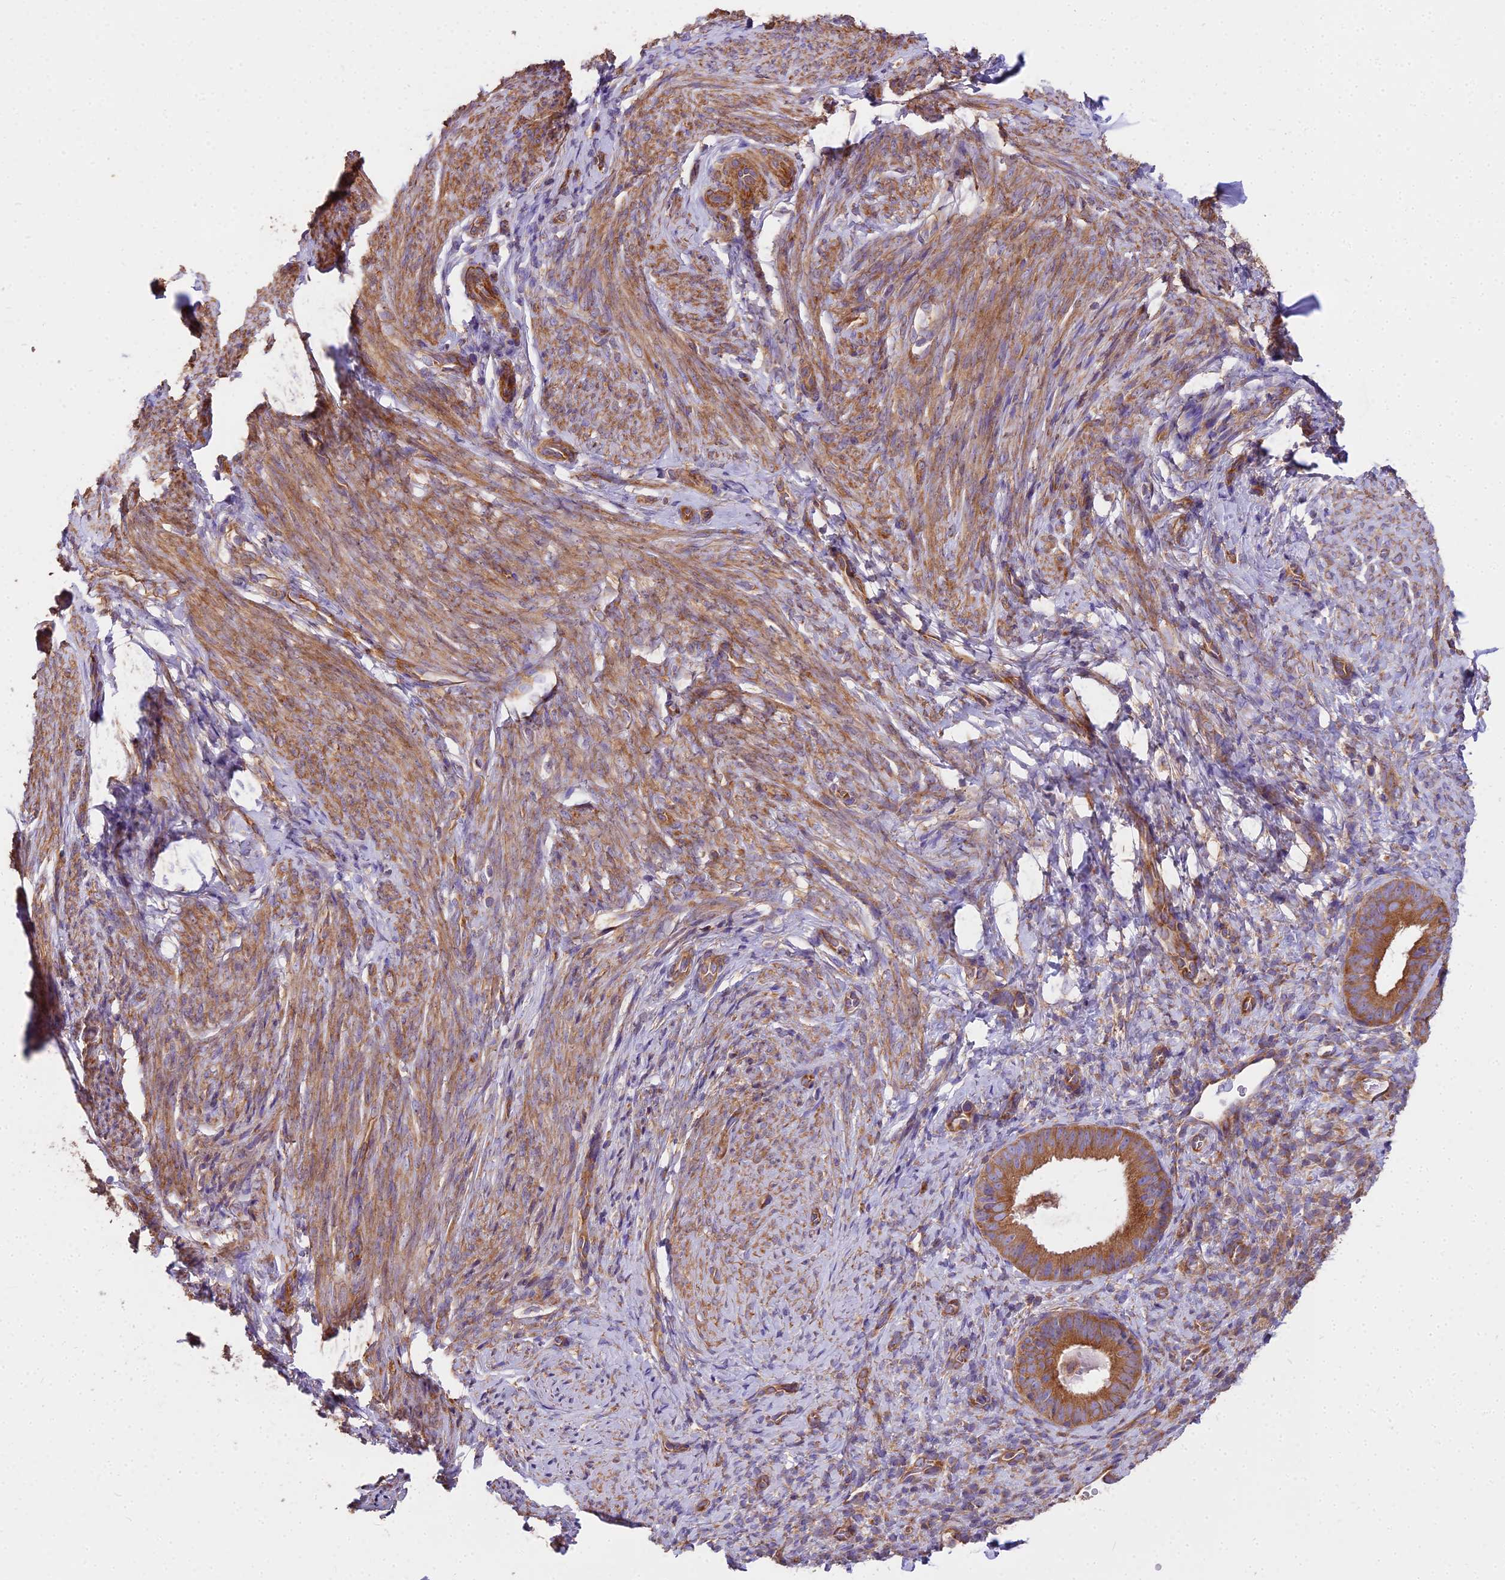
{"staining": {"intensity": "moderate", "quantity": "25%-75%", "location": "cytoplasmic/membranous"}, "tissue": "endometrium", "cell_type": "Cells in endometrial stroma", "image_type": "normal", "snomed": [{"axis": "morphology", "description": "Normal tissue, NOS"}, {"axis": "topography", "description": "Endometrium"}], "caption": "Immunohistochemistry photomicrograph of normal endometrium stained for a protein (brown), which demonstrates medium levels of moderate cytoplasmic/membranous positivity in approximately 25%-75% of cells in endometrial stroma.", "gene": "DCTN3", "patient": {"sex": "female", "age": 65}}